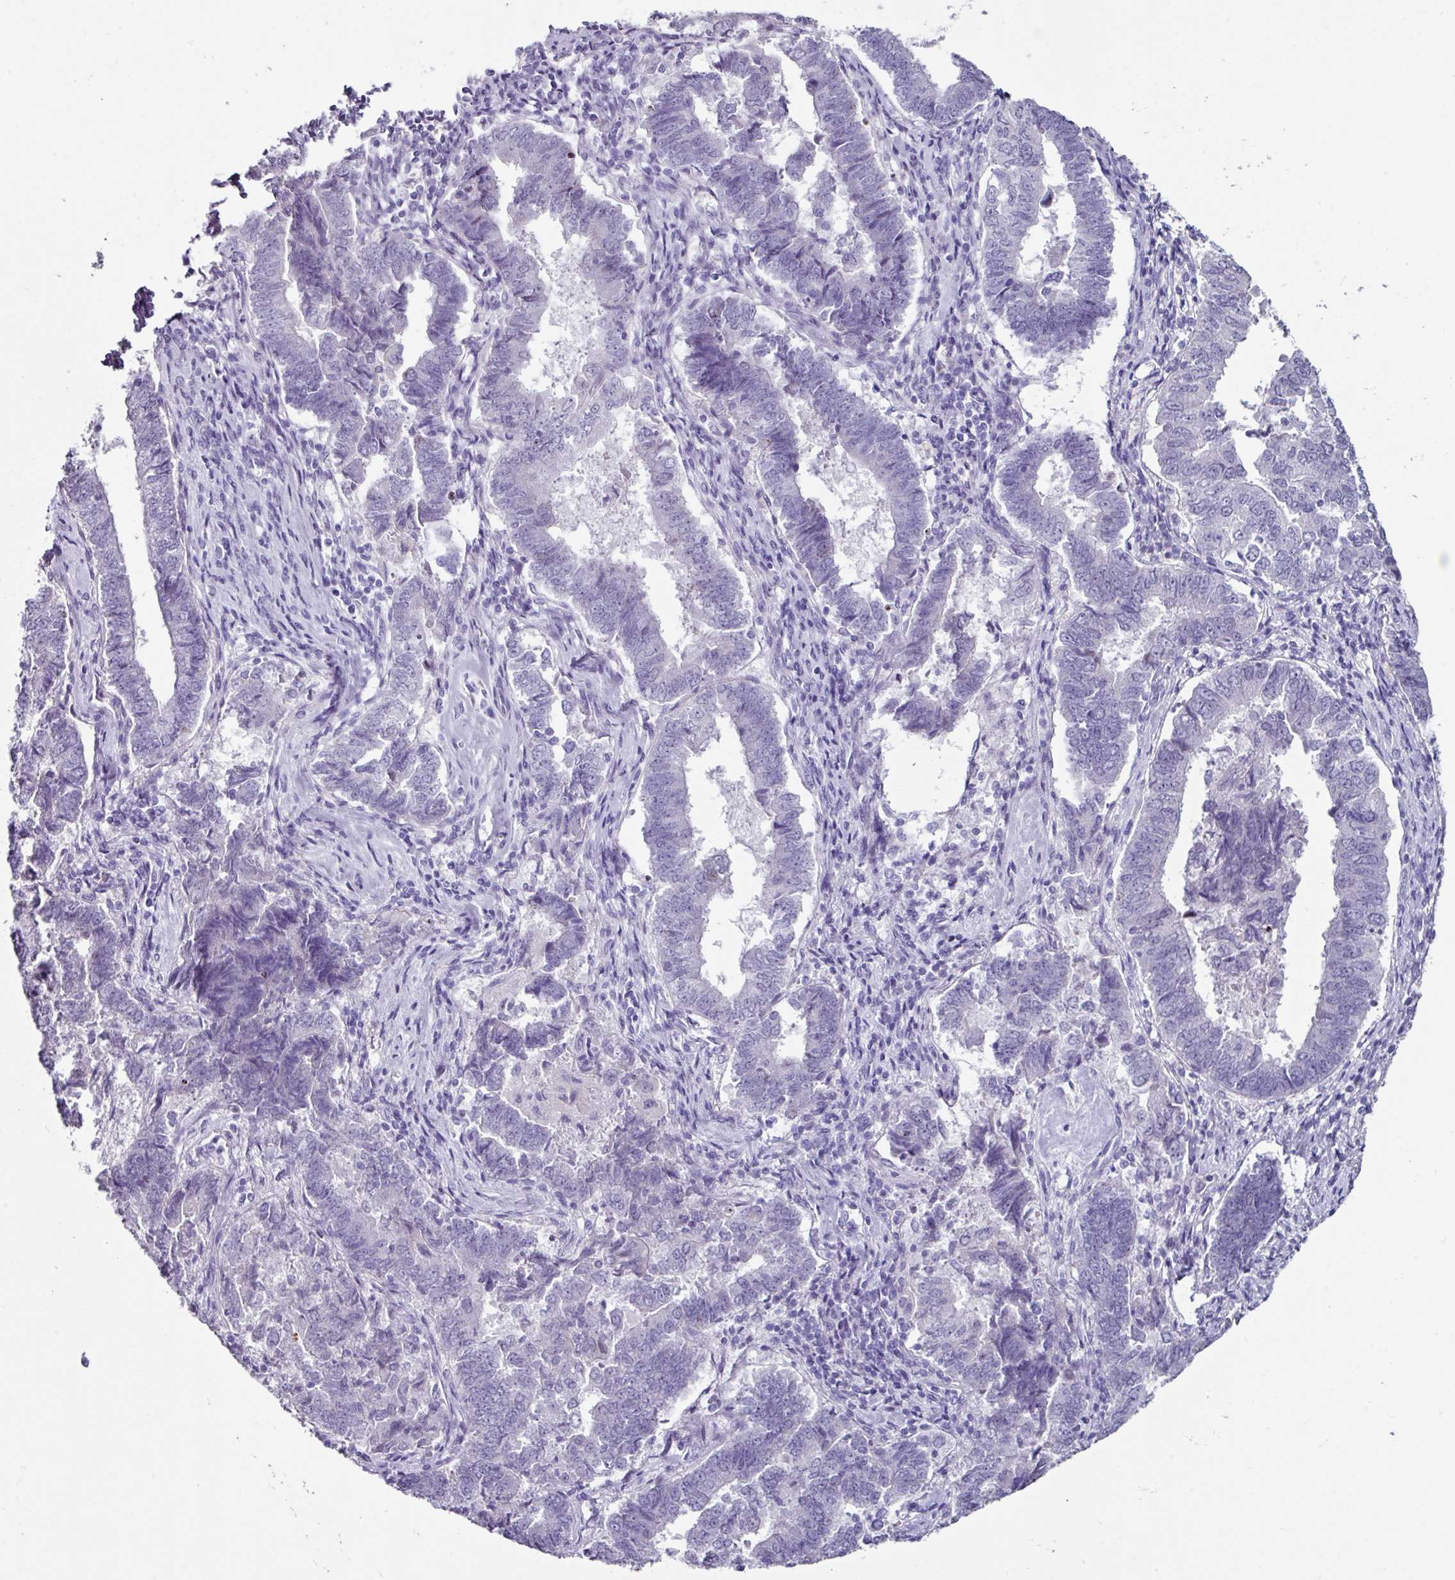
{"staining": {"intensity": "negative", "quantity": "none", "location": "none"}, "tissue": "endometrial cancer", "cell_type": "Tumor cells", "image_type": "cancer", "snomed": [{"axis": "morphology", "description": "Adenocarcinoma, NOS"}, {"axis": "topography", "description": "Endometrium"}], "caption": "IHC micrograph of neoplastic tissue: endometrial cancer (adenocarcinoma) stained with DAB (3,3'-diaminobenzidine) exhibits no significant protein staining in tumor cells.", "gene": "TRA2A", "patient": {"sex": "female", "age": 72}}